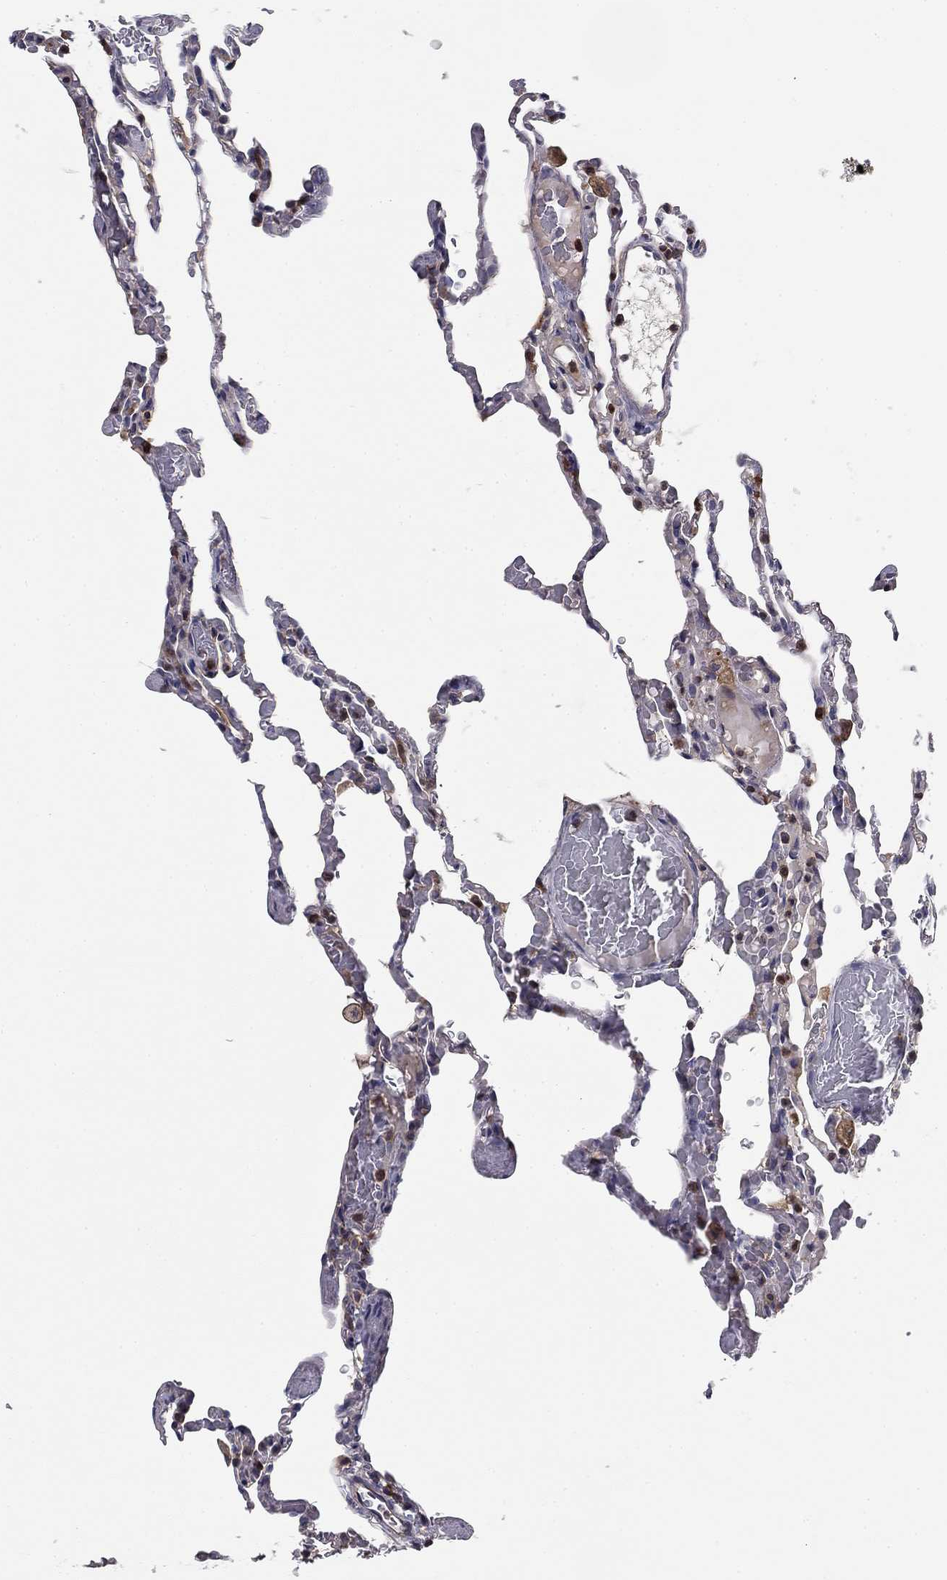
{"staining": {"intensity": "moderate", "quantity": "<25%", "location": "nuclear"}, "tissue": "lung", "cell_type": "Alveolar cells", "image_type": "normal", "snomed": [{"axis": "morphology", "description": "Normal tissue, NOS"}, {"axis": "topography", "description": "Lung"}], "caption": "Benign lung displays moderate nuclear staining in about <25% of alveolar cells, visualized by immunohistochemistry.", "gene": "PLCB2", "patient": {"sex": "female", "age": 43}}